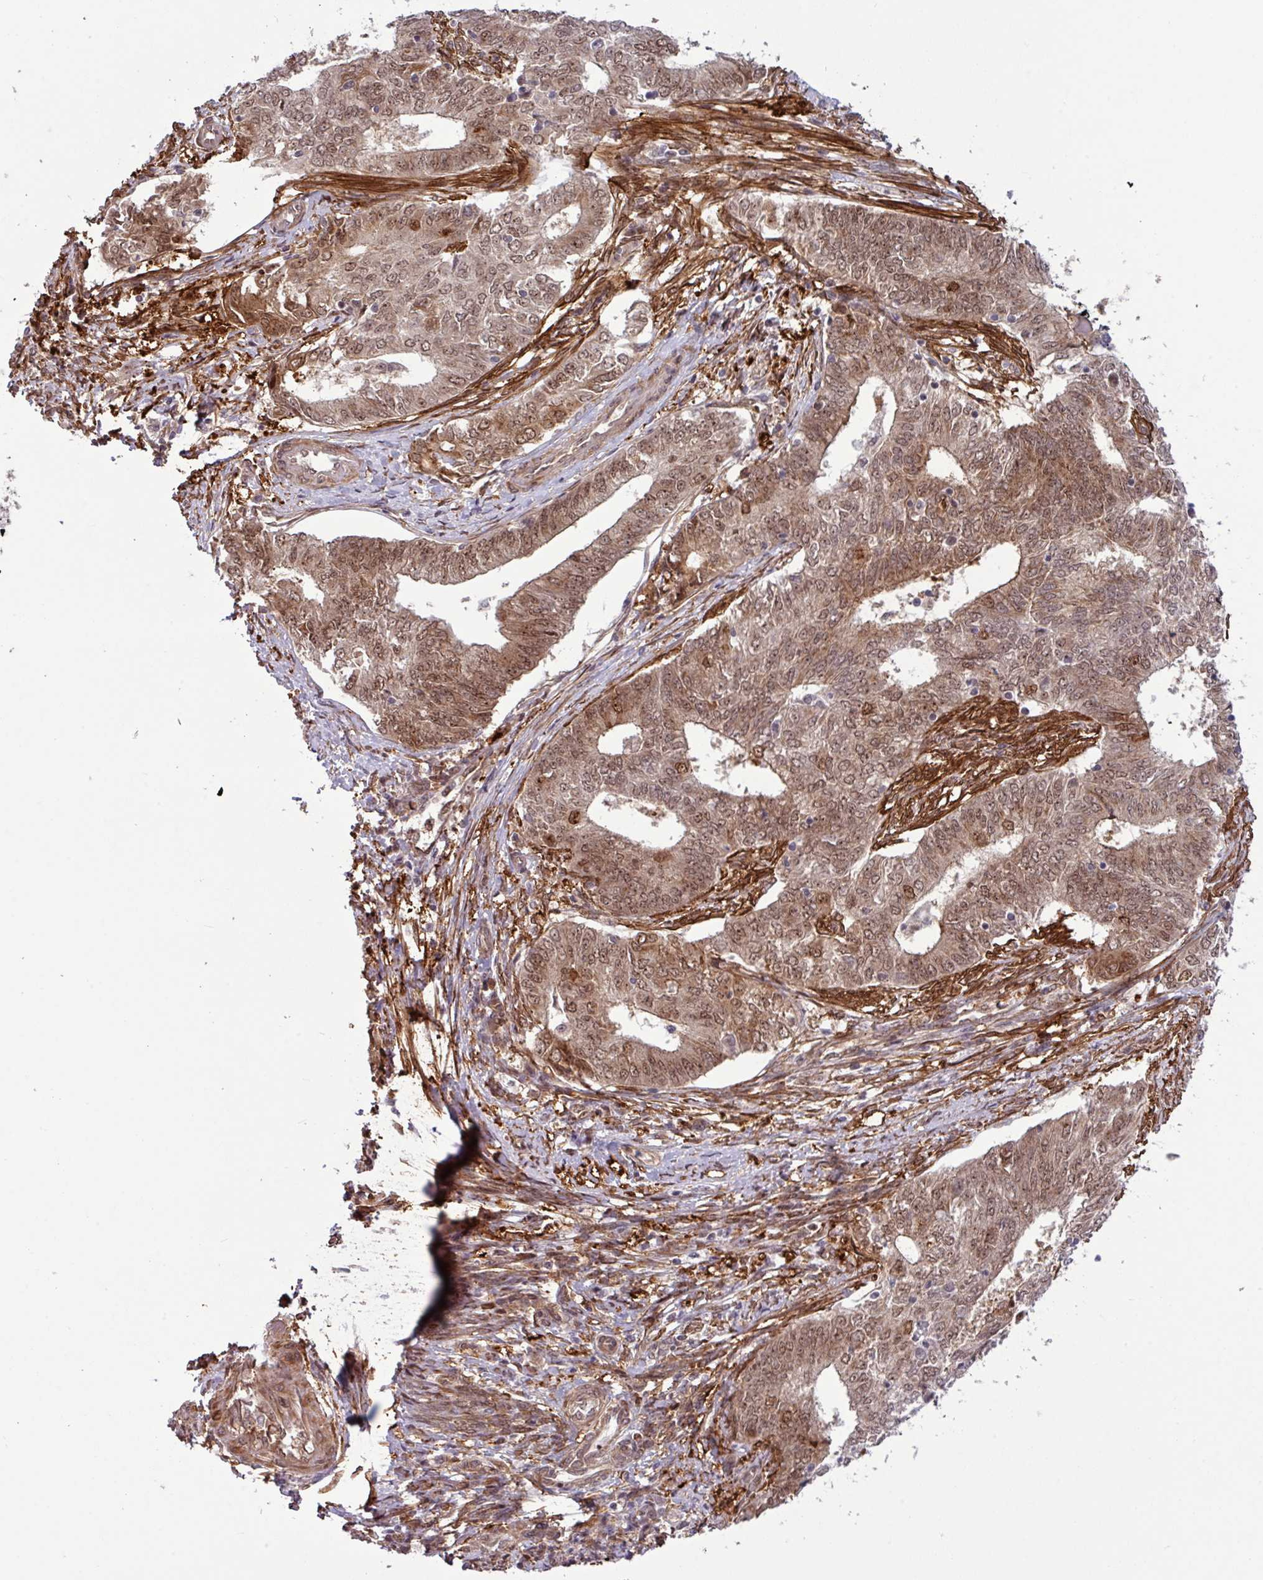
{"staining": {"intensity": "moderate", "quantity": ">75%", "location": "cytoplasmic/membranous,nuclear"}, "tissue": "endometrial cancer", "cell_type": "Tumor cells", "image_type": "cancer", "snomed": [{"axis": "morphology", "description": "Adenocarcinoma, NOS"}, {"axis": "topography", "description": "Endometrium"}], "caption": "Immunohistochemistry histopathology image of human endometrial adenocarcinoma stained for a protein (brown), which reveals medium levels of moderate cytoplasmic/membranous and nuclear positivity in about >75% of tumor cells.", "gene": "C7orf50", "patient": {"sex": "female", "age": 62}}